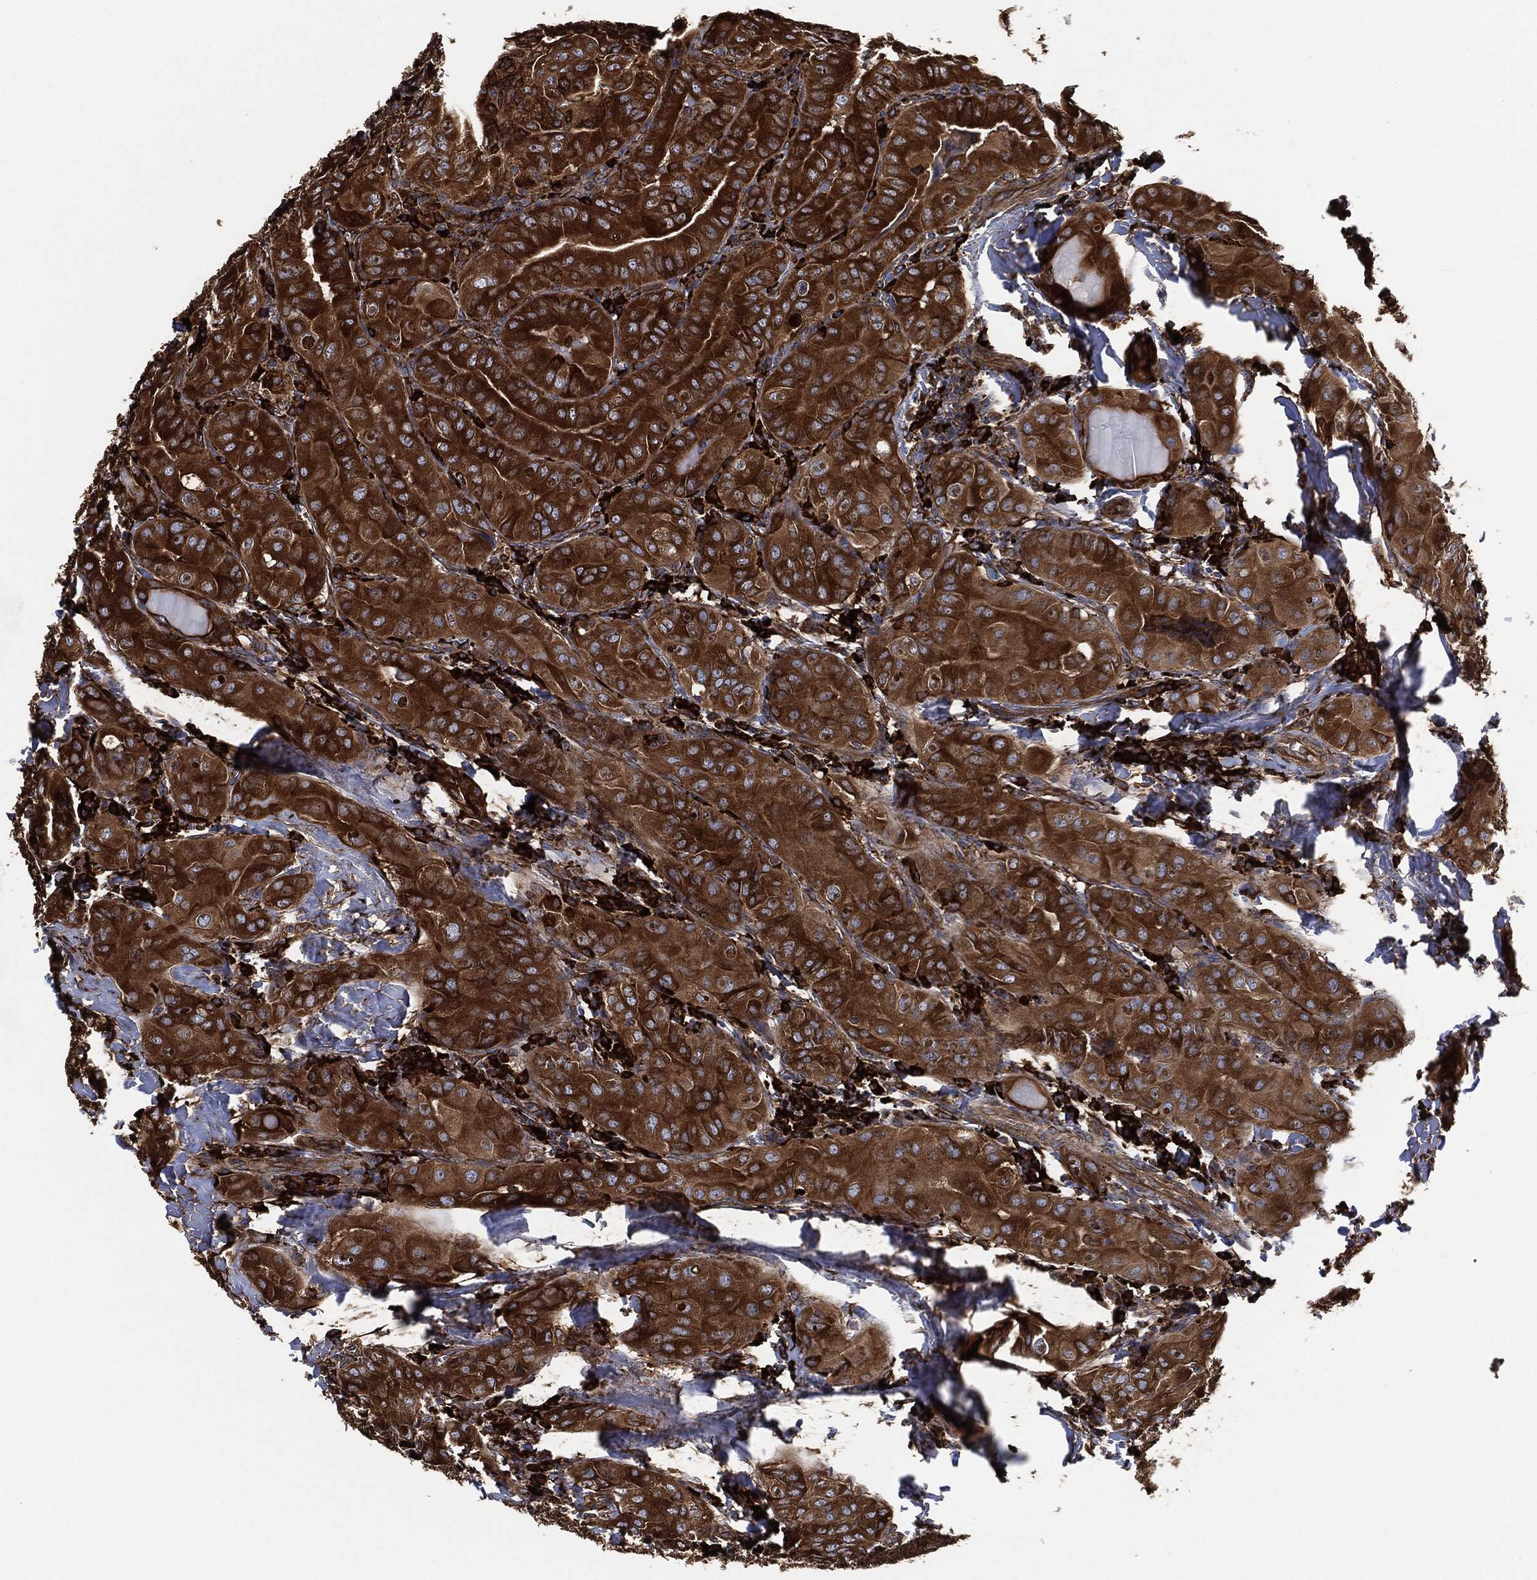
{"staining": {"intensity": "strong", "quantity": ">75%", "location": "cytoplasmic/membranous"}, "tissue": "thyroid cancer", "cell_type": "Tumor cells", "image_type": "cancer", "snomed": [{"axis": "morphology", "description": "Papillary adenocarcinoma, NOS"}, {"axis": "topography", "description": "Thyroid gland"}], "caption": "This is an image of IHC staining of thyroid papillary adenocarcinoma, which shows strong positivity in the cytoplasmic/membranous of tumor cells.", "gene": "AMFR", "patient": {"sex": "female", "age": 37}}